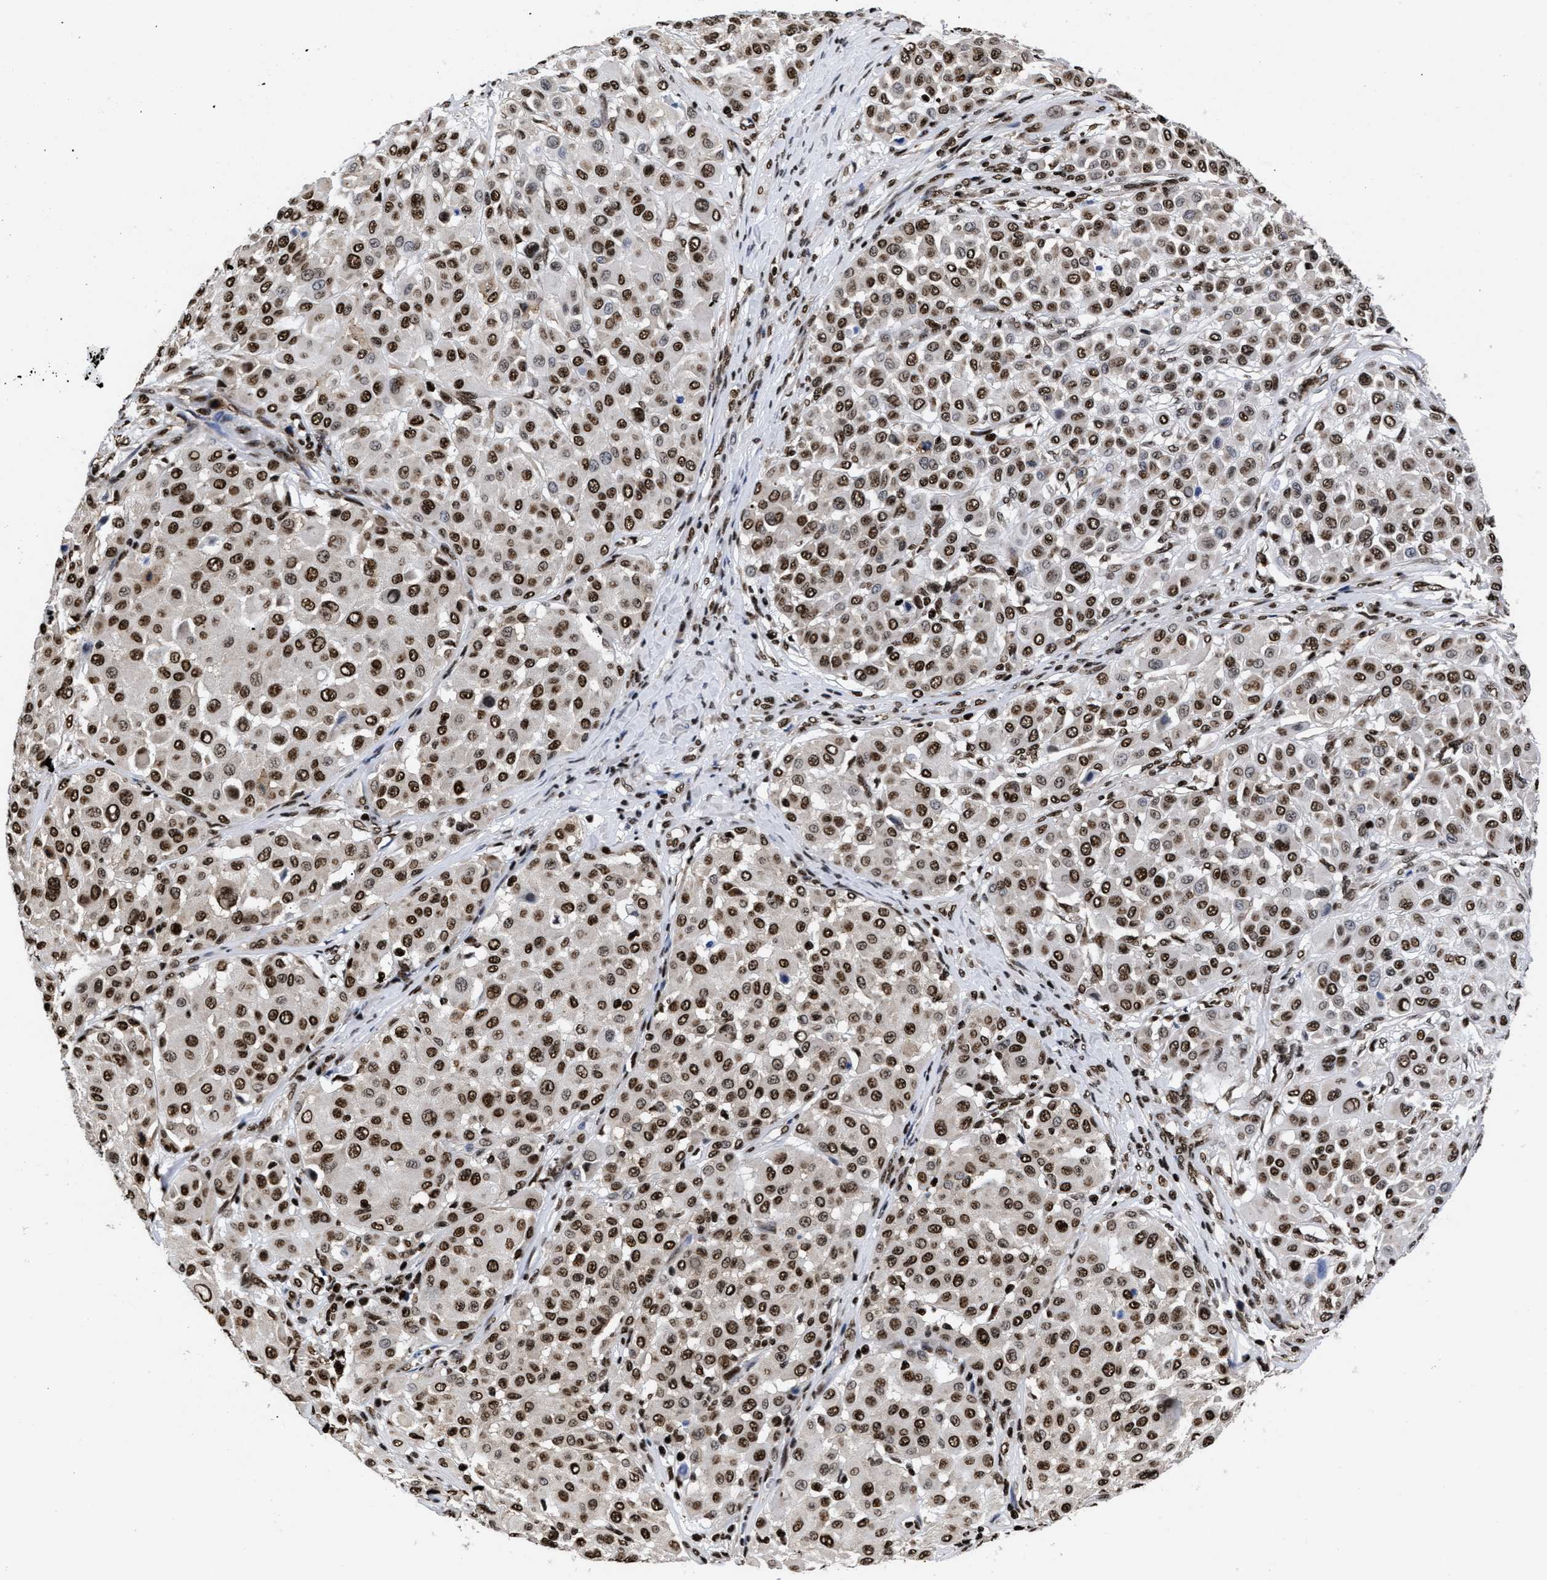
{"staining": {"intensity": "strong", "quantity": ">75%", "location": "nuclear"}, "tissue": "melanoma", "cell_type": "Tumor cells", "image_type": "cancer", "snomed": [{"axis": "morphology", "description": "Malignant melanoma, Metastatic site"}, {"axis": "topography", "description": "Soft tissue"}], "caption": "Immunohistochemical staining of malignant melanoma (metastatic site) shows strong nuclear protein expression in about >75% of tumor cells. The staining was performed using DAB (3,3'-diaminobenzidine), with brown indicating positive protein expression. Nuclei are stained blue with hematoxylin.", "gene": "CALHM3", "patient": {"sex": "male", "age": 41}}